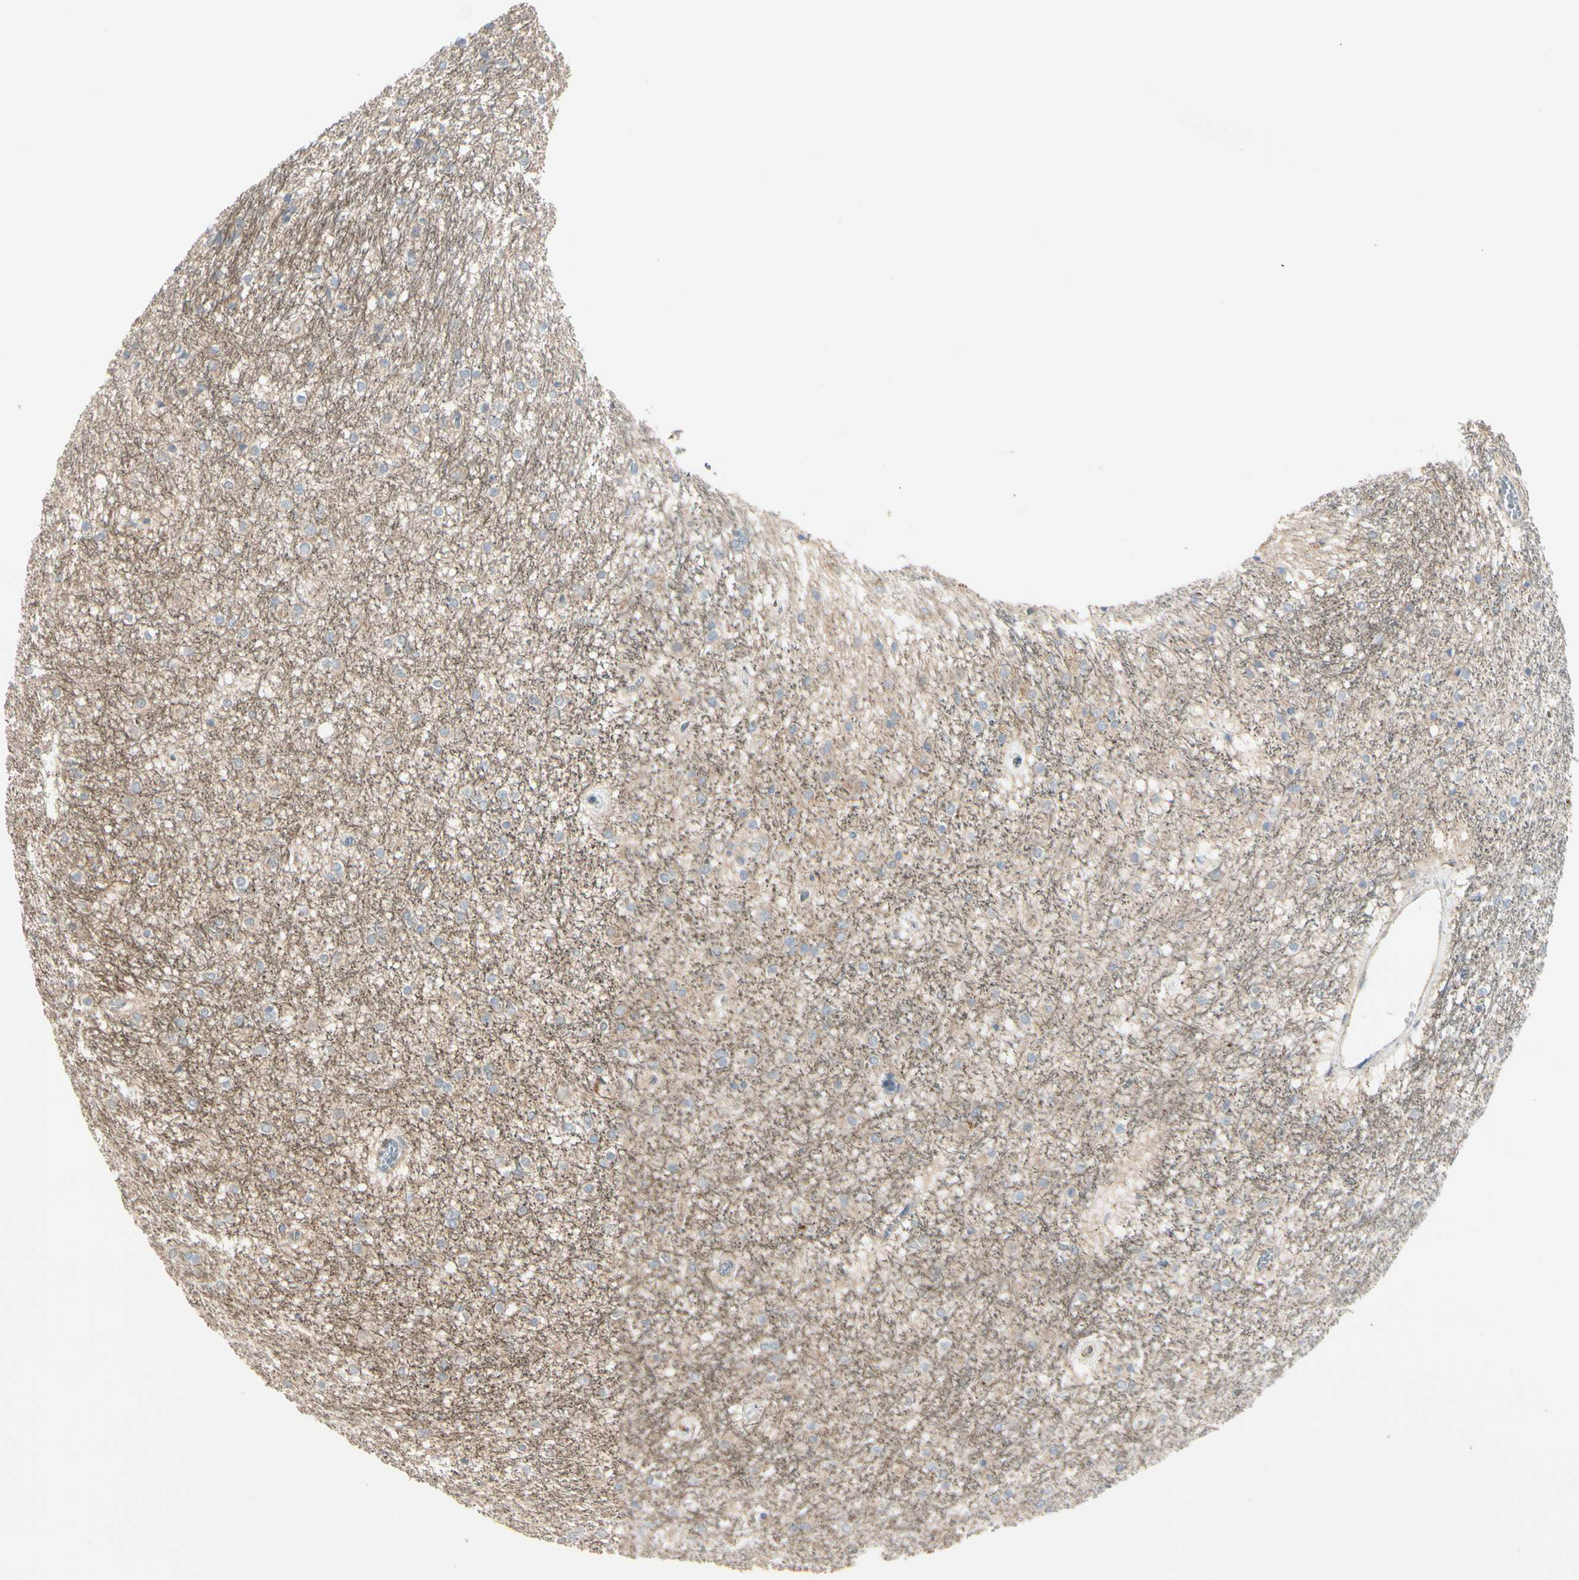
{"staining": {"intensity": "negative", "quantity": "none", "location": "none"}, "tissue": "caudate", "cell_type": "Glial cells", "image_type": "normal", "snomed": [{"axis": "morphology", "description": "Normal tissue, NOS"}, {"axis": "topography", "description": "Lateral ventricle wall"}], "caption": "This is a image of immunohistochemistry staining of benign caudate, which shows no expression in glial cells. (Stains: DAB (3,3'-diaminobenzidine) immunohistochemistry (IHC) with hematoxylin counter stain, Microscopy: brightfield microscopy at high magnification).", "gene": "EPHA3", "patient": {"sex": "female", "age": 19}}